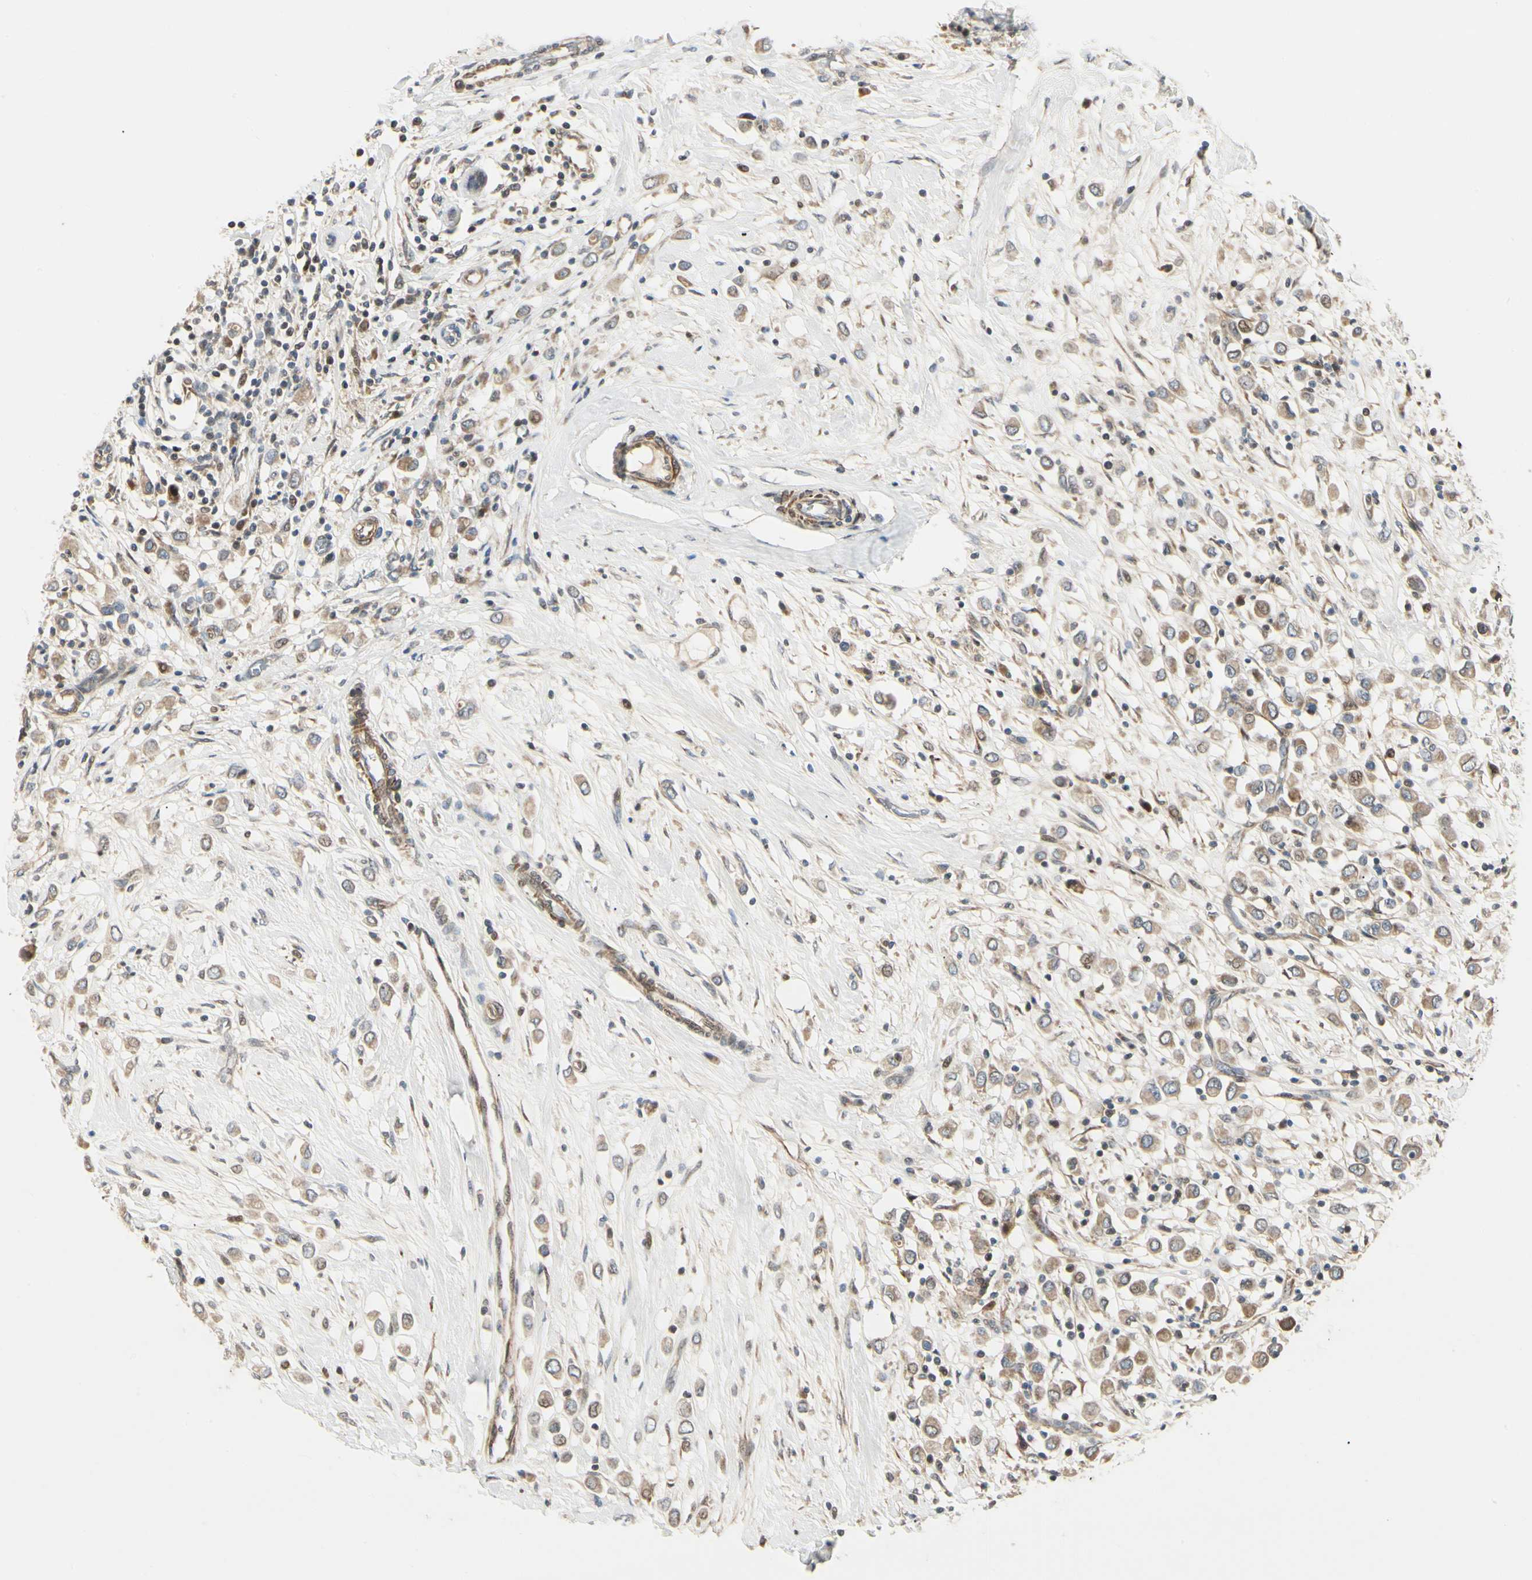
{"staining": {"intensity": "weak", "quantity": ">75%", "location": "cytoplasmic/membranous"}, "tissue": "breast cancer", "cell_type": "Tumor cells", "image_type": "cancer", "snomed": [{"axis": "morphology", "description": "Duct carcinoma"}, {"axis": "topography", "description": "Breast"}], "caption": "About >75% of tumor cells in breast cancer show weak cytoplasmic/membranous protein positivity as visualized by brown immunohistochemical staining.", "gene": "P4HA3", "patient": {"sex": "female", "age": 61}}